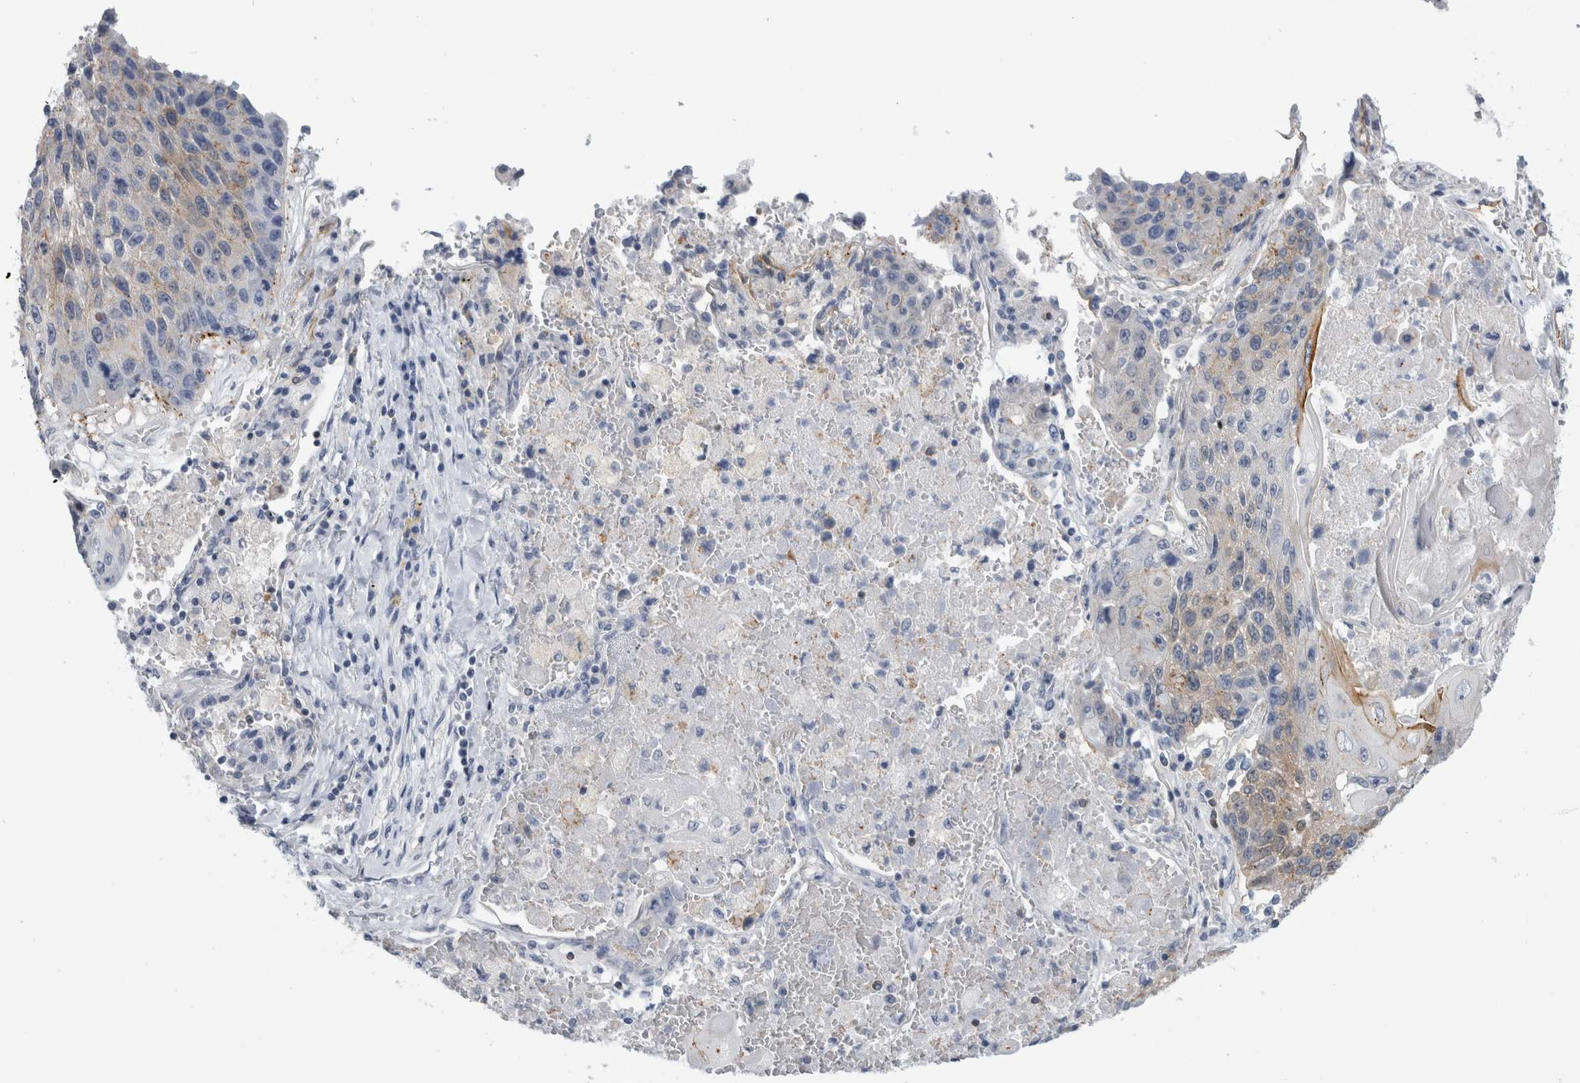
{"staining": {"intensity": "weak", "quantity": "<25%", "location": "cytoplasmic/membranous"}, "tissue": "lung cancer", "cell_type": "Tumor cells", "image_type": "cancer", "snomed": [{"axis": "morphology", "description": "Squamous cell carcinoma, NOS"}, {"axis": "topography", "description": "Lung"}], "caption": "Immunohistochemistry micrograph of neoplastic tissue: human lung squamous cell carcinoma stained with DAB (3,3'-diaminobenzidine) displays no significant protein staining in tumor cells.", "gene": "ANKFY1", "patient": {"sex": "male", "age": 61}}